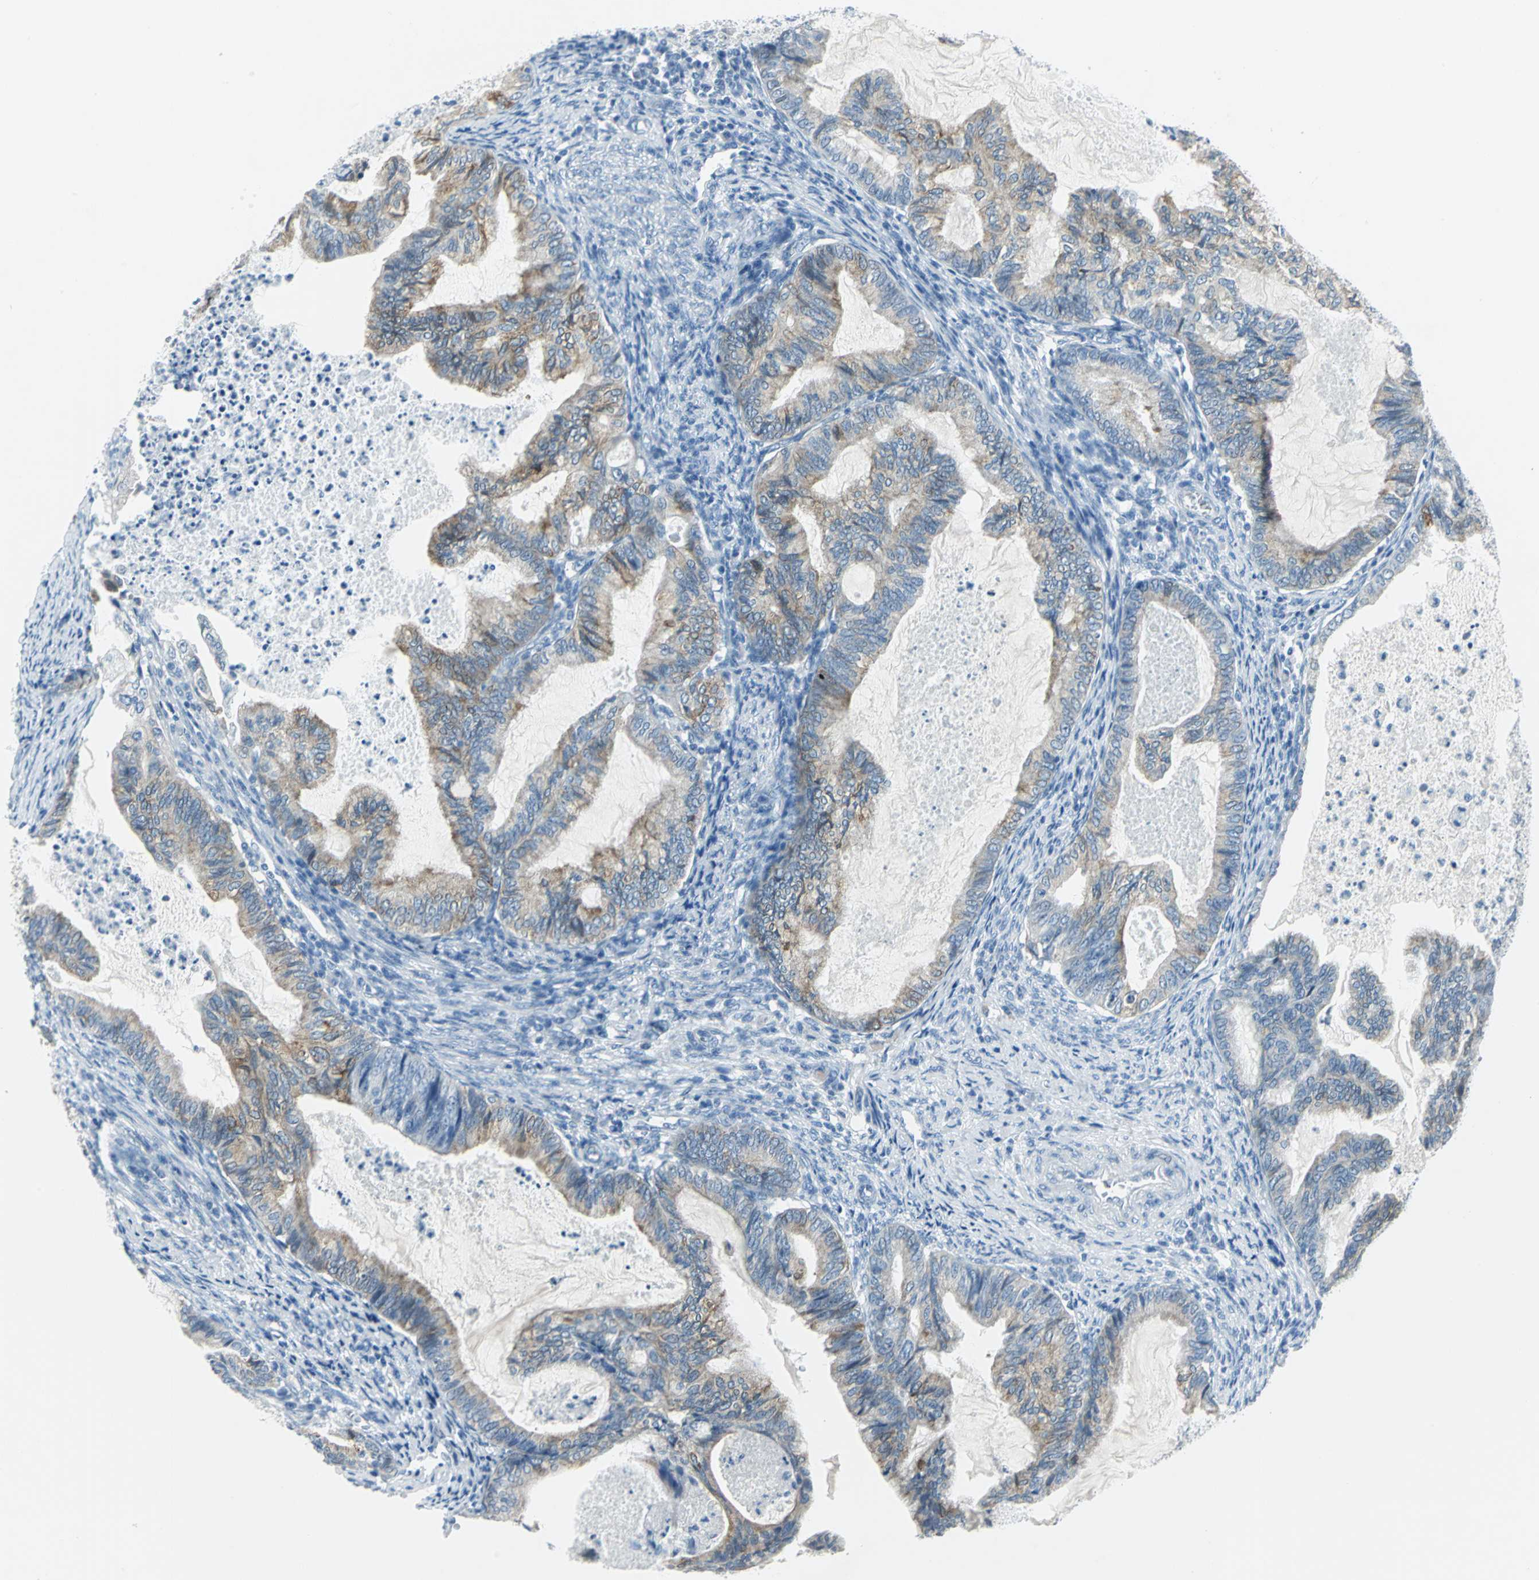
{"staining": {"intensity": "moderate", "quantity": ">75%", "location": "cytoplasmic/membranous"}, "tissue": "cervical cancer", "cell_type": "Tumor cells", "image_type": "cancer", "snomed": [{"axis": "morphology", "description": "Normal tissue, NOS"}, {"axis": "morphology", "description": "Adenocarcinoma, NOS"}, {"axis": "topography", "description": "Cervix"}, {"axis": "topography", "description": "Endometrium"}], "caption": "Immunohistochemical staining of cervical cancer (adenocarcinoma) displays moderate cytoplasmic/membranous protein expression in approximately >75% of tumor cells.", "gene": "CYB5A", "patient": {"sex": "female", "age": 86}}